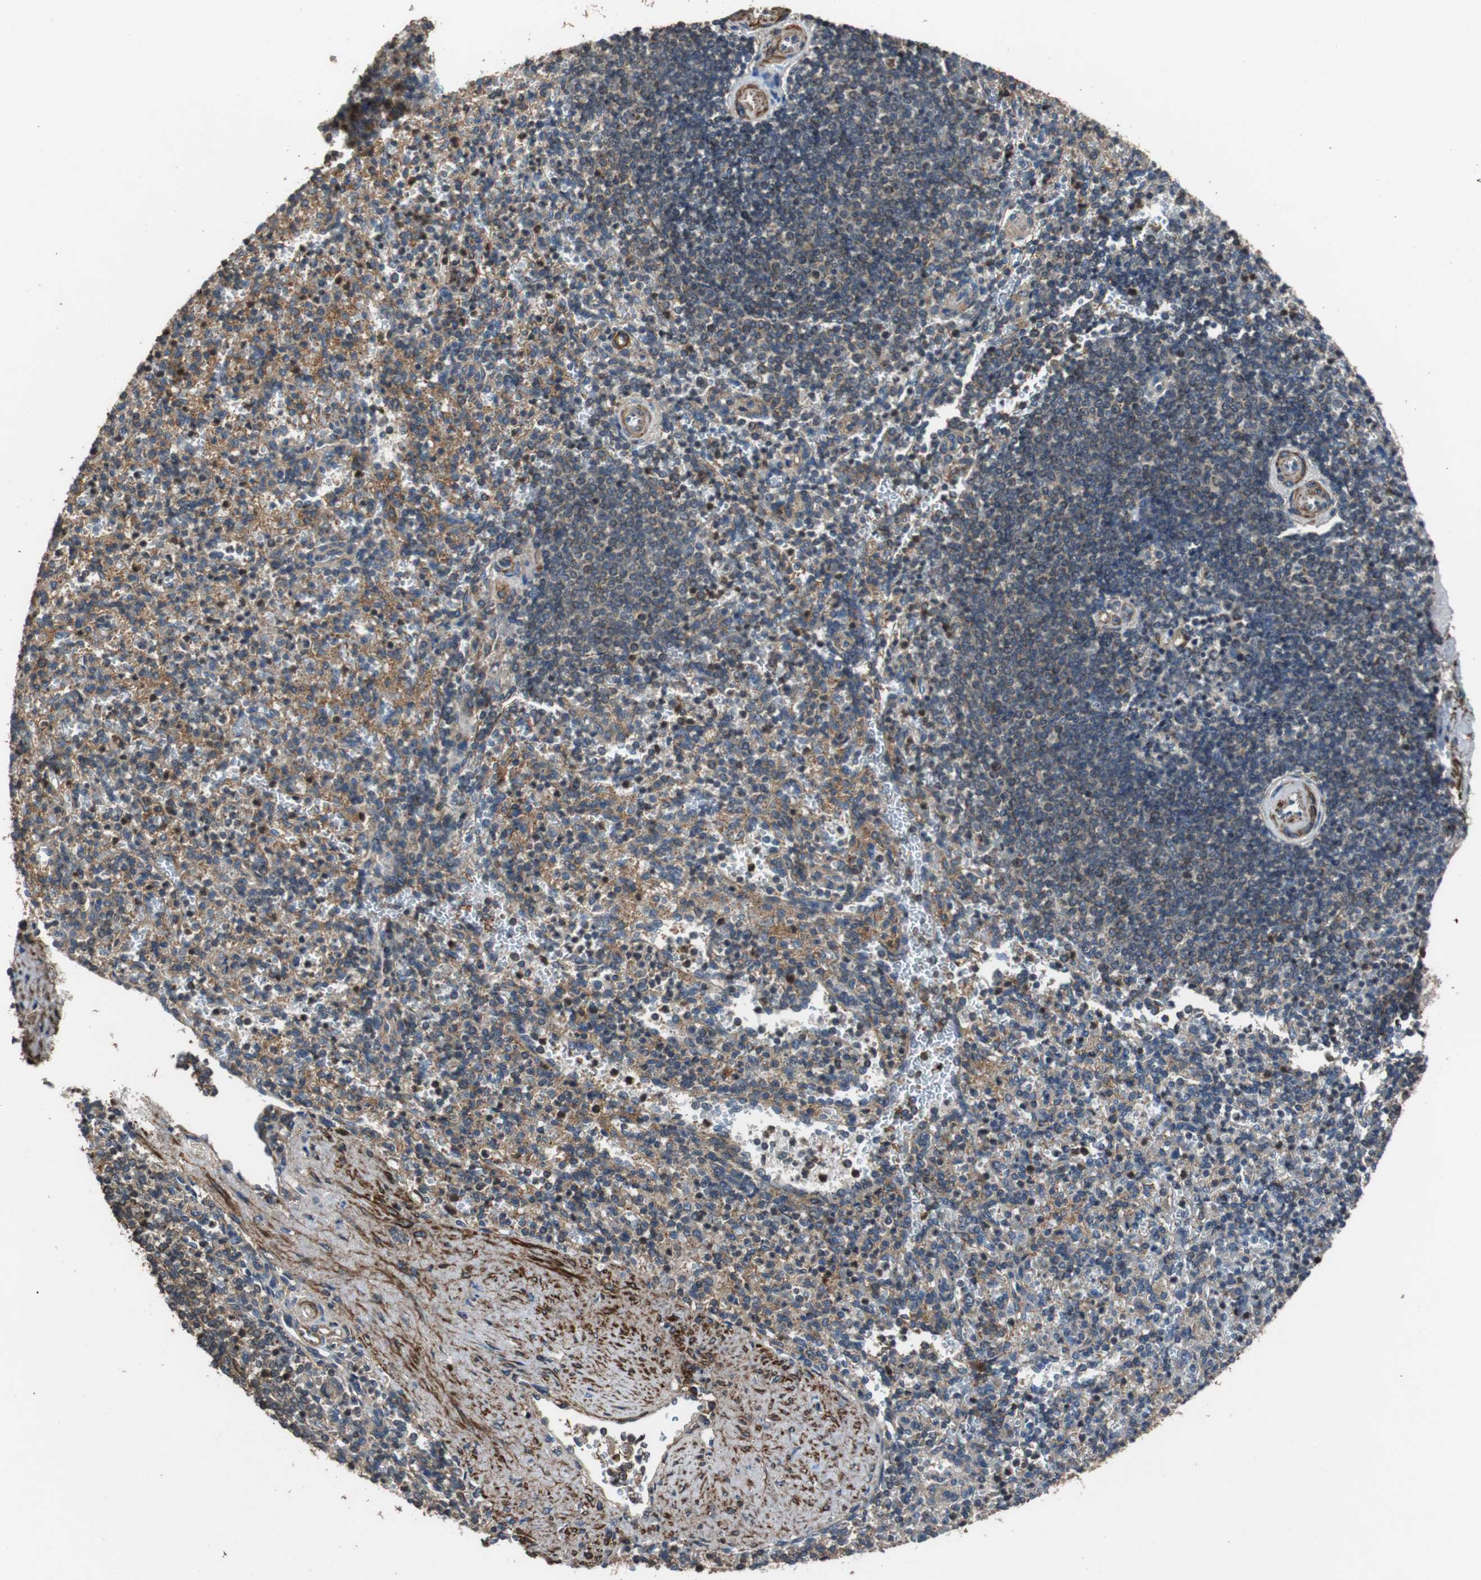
{"staining": {"intensity": "moderate", "quantity": "25%-75%", "location": "cytoplasmic/membranous,nuclear"}, "tissue": "spleen", "cell_type": "Cells in red pulp", "image_type": "normal", "snomed": [{"axis": "morphology", "description": "Normal tissue, NOS"}, {"axis": "topography", "description": "Spleen"}], "caption": "Immunohistochemical staining of benign spleen demonstrates moderate cytoplasmic/membranous,nuclear protein staining in approximately 25%-75% of cells in red pulp.", "gene": "PITRM1", "patient": {"sex": "female", "age": 74}}